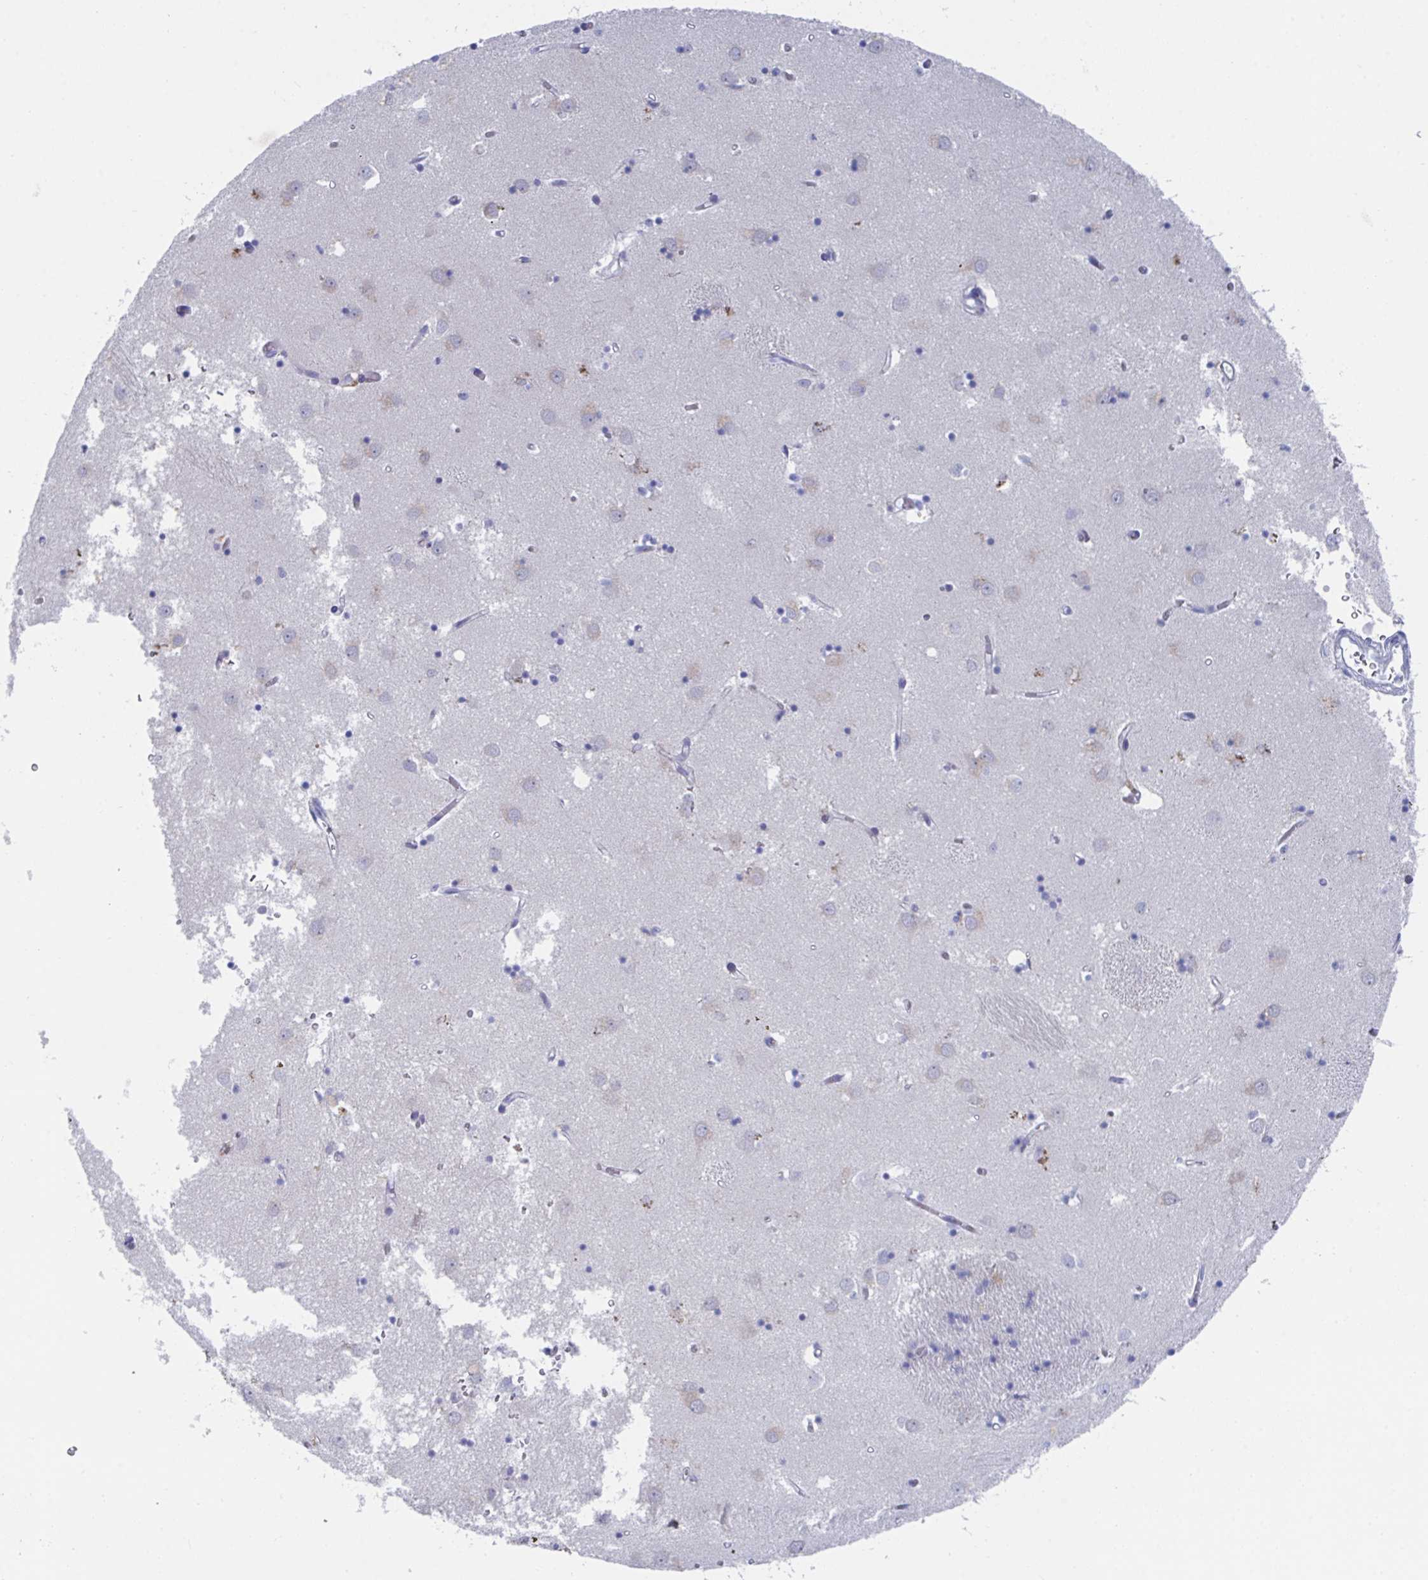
{"staining": {"intensity": "negative", "quantity": "none", "location": "none"}, "tissue": "caudate", "cell_type": "Glial cells", "image_type": "normal", "snomed": [{"axis": "morphology", "description": "Normal tissue, NOS"}, {"axis": "topography", "description": "Lateral ventricle wall"}], "caption": "The micrograph shows no staining of glial cells in benign caudate.", "gene": "TNFAIP6", "patient": {"sex": "male", "age": 70}}